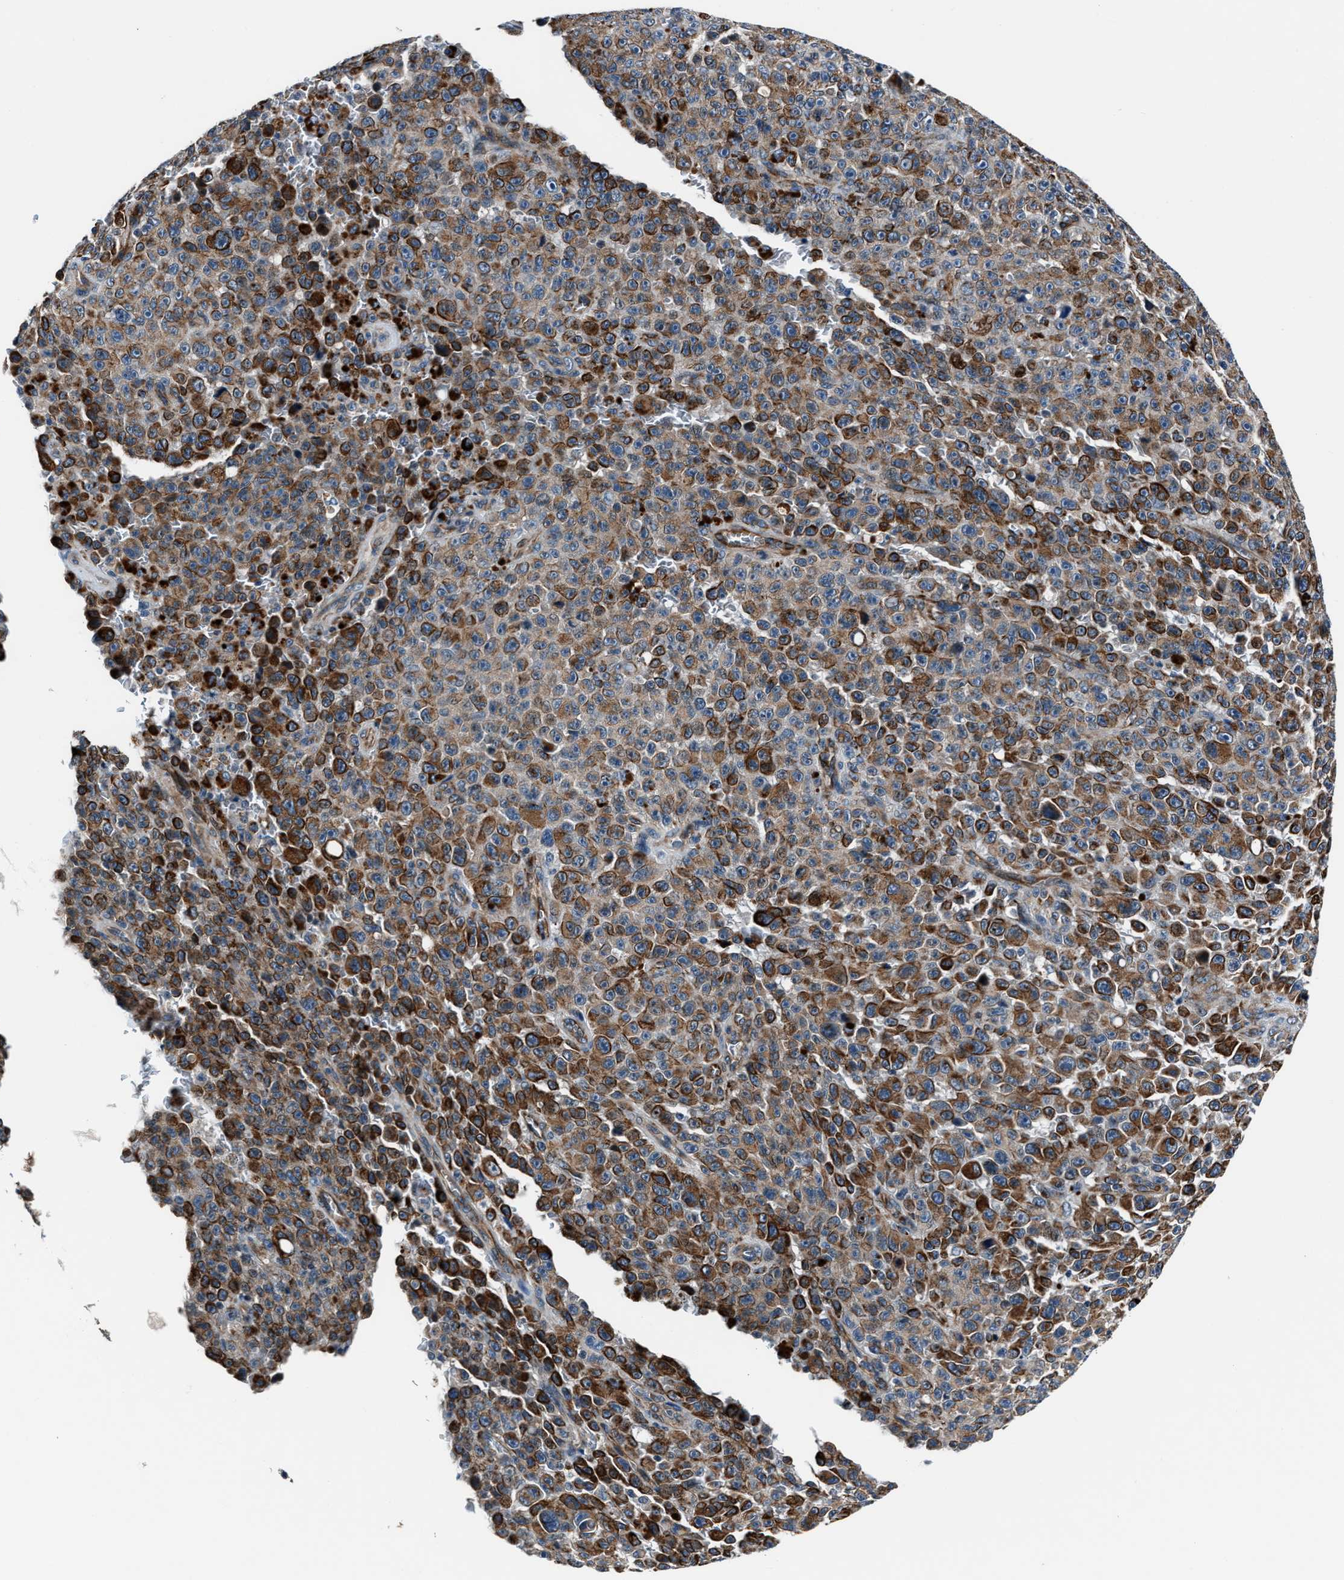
{"staining": {"intensity": "strong", "quantity": ">75%", "location": "cytoplasmic/membranous"}, "tissue": "melanoma", "cell_type": "Tumor cells", "image_type": "cancer", "snomed": [{"axis": "morphology", "description": "Malignant melanoma, NOS"}, {"axis": "topography", "description": "Skin"}], "caption": "A brown stain shows strong cytoplasmic/membranous expression of a protein in malignant melanoma tumor cells.", "gene": "MPDZ", "patient": {"sex": "female", "age": 82}}